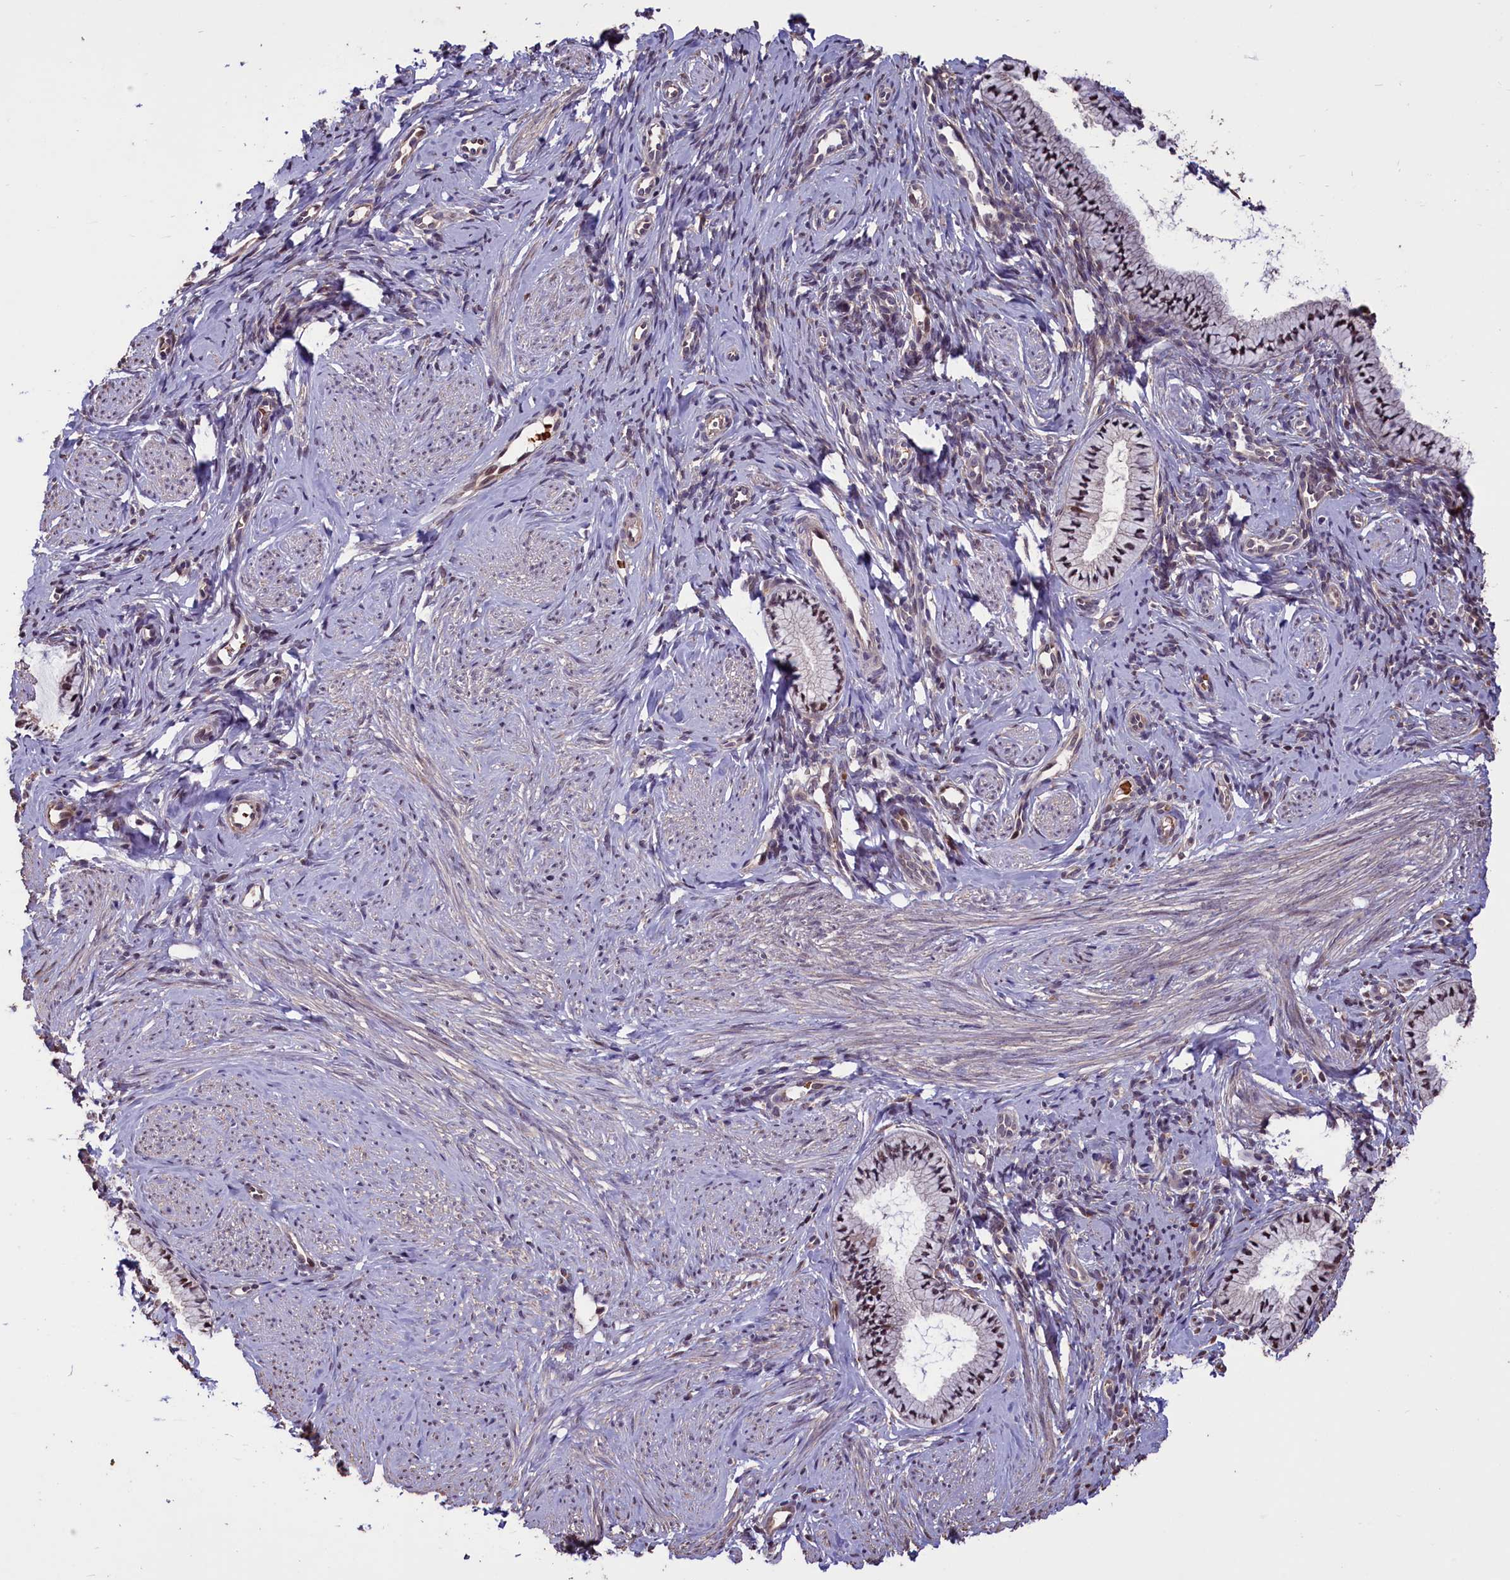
{"staining": {"intensity": "moderate", "quantity": ">75%", "location": "nuclear"}, "tissue": "cervix", "cell_type": "Glandular cells", "image_type": "normal", "snomed": [{"axis": "morphology", "description": "Normal tissue, NOS"}, {"axis": "topography", "description": "Cervix"}], "caption": "DAB (3,3'-diaminobenzidine) immunohistochemical staining of unremarkable cervix demonstrates moderate nuclear protein staining in about >75% of glandular cells.", "gene": "SHFL", "patient": {"sex": "female", "age": 57}}